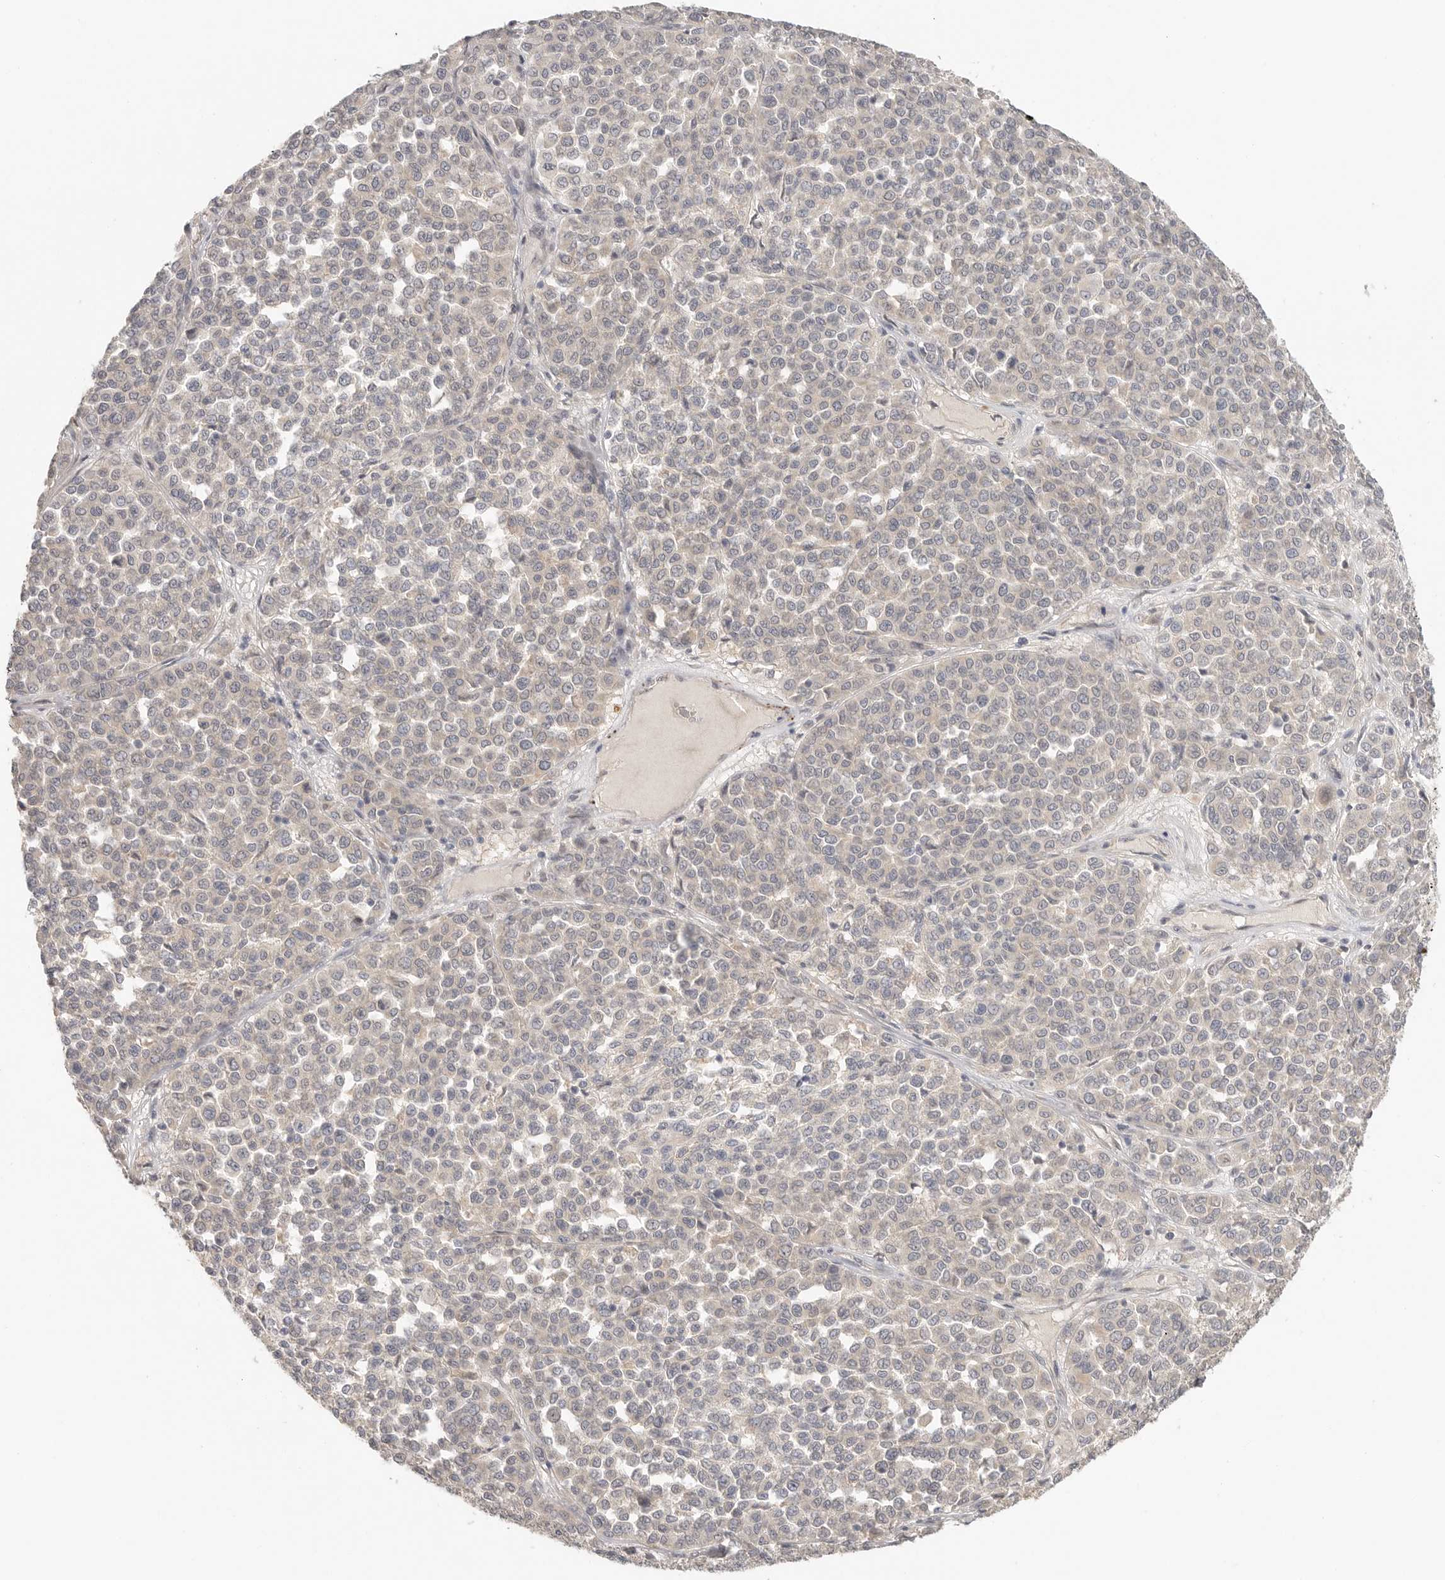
{"staining": {"intensity": "negative", "quantity": "none", "location": "none"}, "tissue": "melanoma", "cell_type": "Tumor cells", "image_type": "cancer", "snomed": [{"axis": "morphology", "description": "Malignant melanoma, Metastatic site"}, {"axis": "topography", "description": "Pancreas"}], "caption": "Protein analysis of melanoma demonstrates no significant staining in tumor cells. The staining is performed using DAB brown chromogen with nuclei counter-stained in using hematoxylin.", "gene": "HDAC6", "patient": {"sex": "female", "age": 30}}